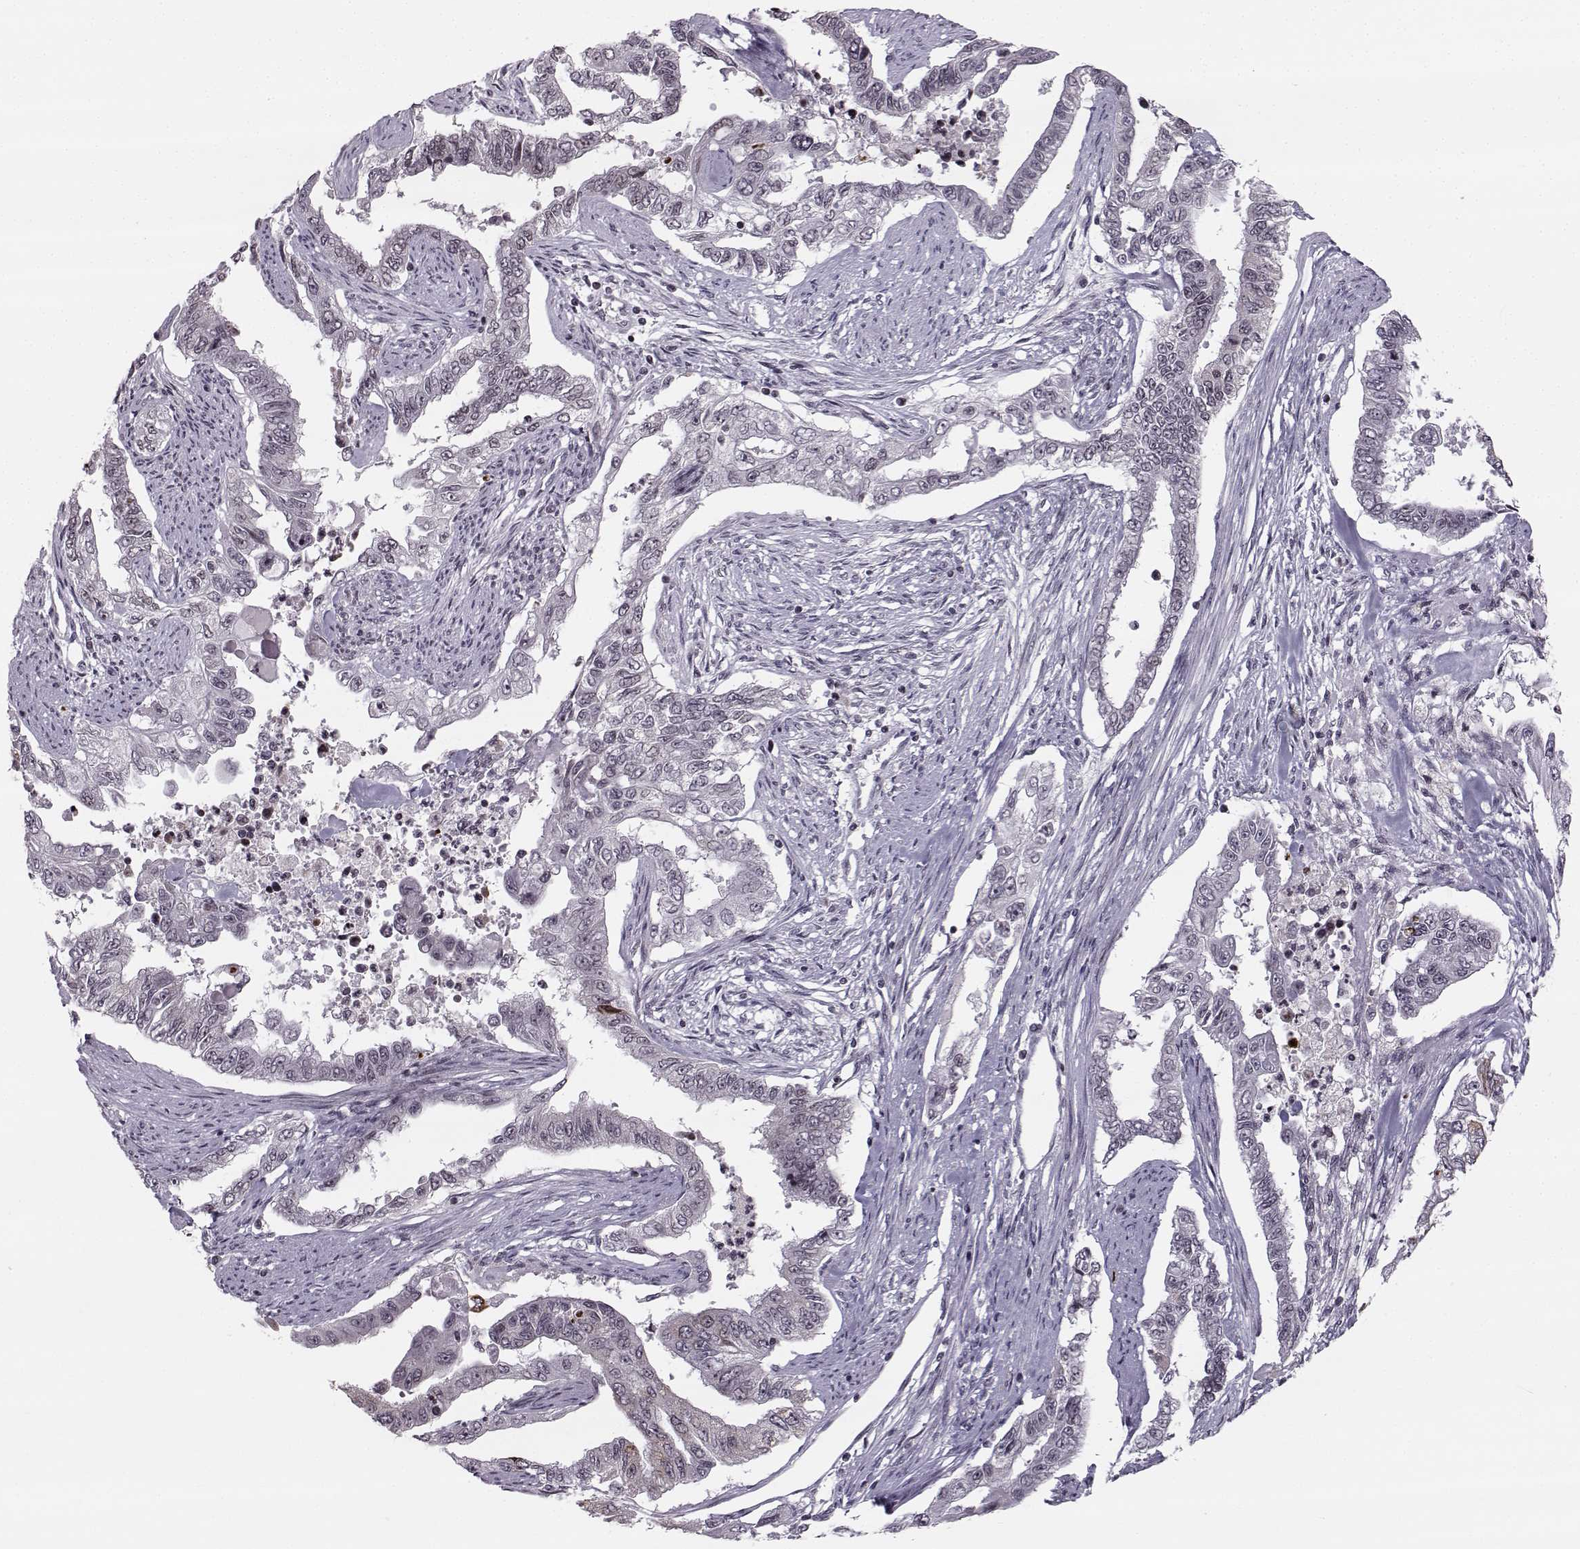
{"staining": {"intensity": "weak", "quantity": "<25%", "location": "cytoplasmic/membranous"}, "tissue": "endometrial cancer", "cell_type": "Tumor cells", "image_type": "cancer", "snomed": [{"axis": "morphology", "description": "Adenocarcinoma, NOS"}, {"axis": "topography", "description": "Uterus"}], "caption": "DAB (3,3'-diaminobenzidine) immunohistochemical staining of human endometrial cancer (adenocarcinoma) shows no significant staining in tumor cells.", "gene": "MARCHF4", "patient": {"sex": "female", "age": 59}}